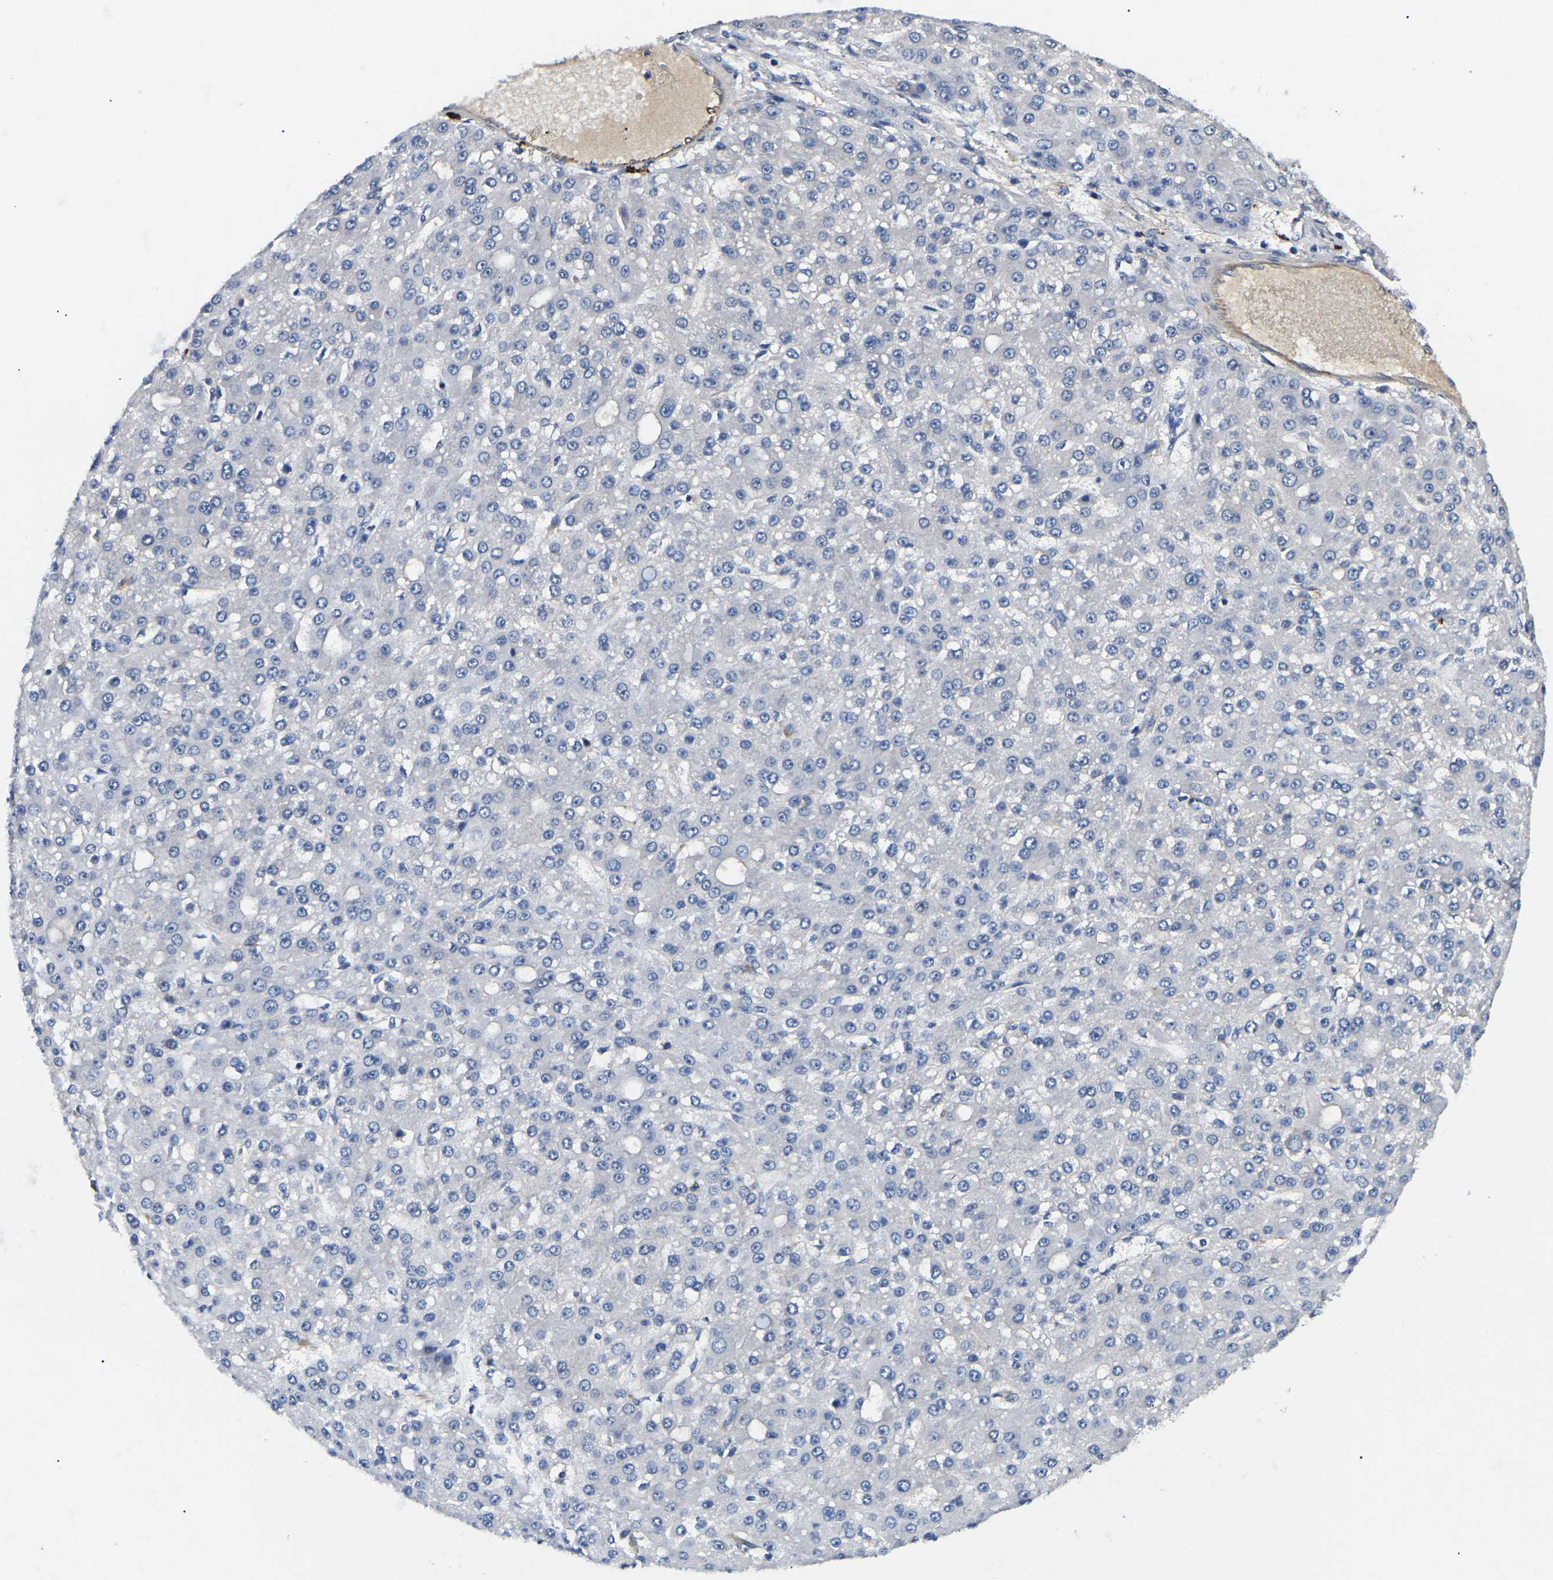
{"staining": {"intensity": "negative", "quantity": "none", "location": "none"}, "tissue": "liver cancer", "cell_type": "Tumor cells", "image_type": "cancer", "snomed": [{"axis": "morphology", "description": "Carcinoma, Hepatocellular, NOS"}, {"axis": "topography", "description": "Liver"}], "caption": "IHC histopathology image of liver cancer (hepatocellular carcinoma) stained for a protein (brown), which exhibits no positivity in tumor cells.", "gene": "DUSP8", "patient": {"sex": "male", "age": 67}}